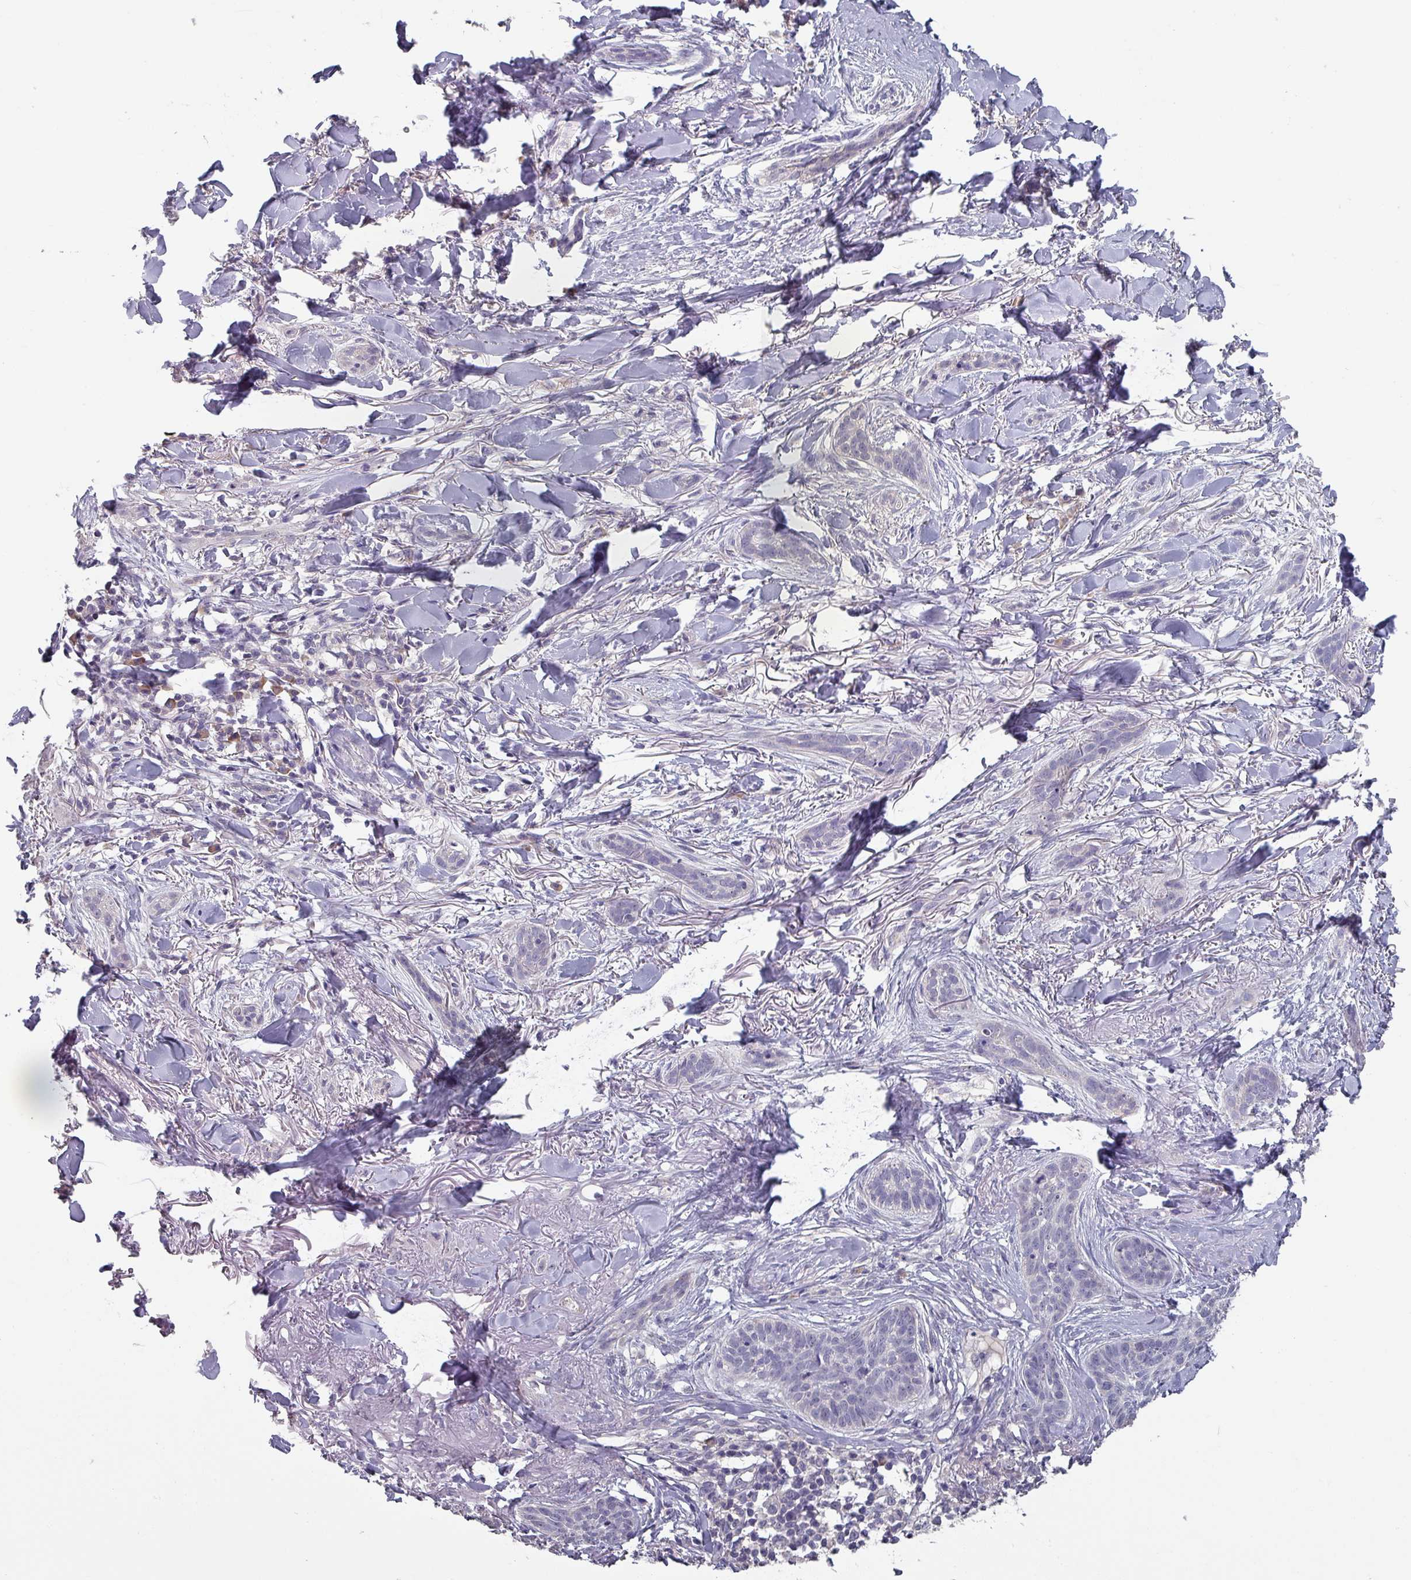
{"staining": {"intensity": "negative", "quantity": "none", "location": "none"}, "tissue": "skin cancer", "cell_type": "Tumor cells", "image_type": "cancer", "snomed": [{"axis": "morphology", "description": "Basal cell carcinoma"}, {"axis": "topography", "description": "Skin"}], "caption": "DAB (3,3'-diaminobenzidine) immunohistochemical staining of human basal cell carcinoma (skin) exhibits no significant expression in tumor cells.", "gene": "PRAMEF8", "patient": {"sex": "male", "age": 52}}